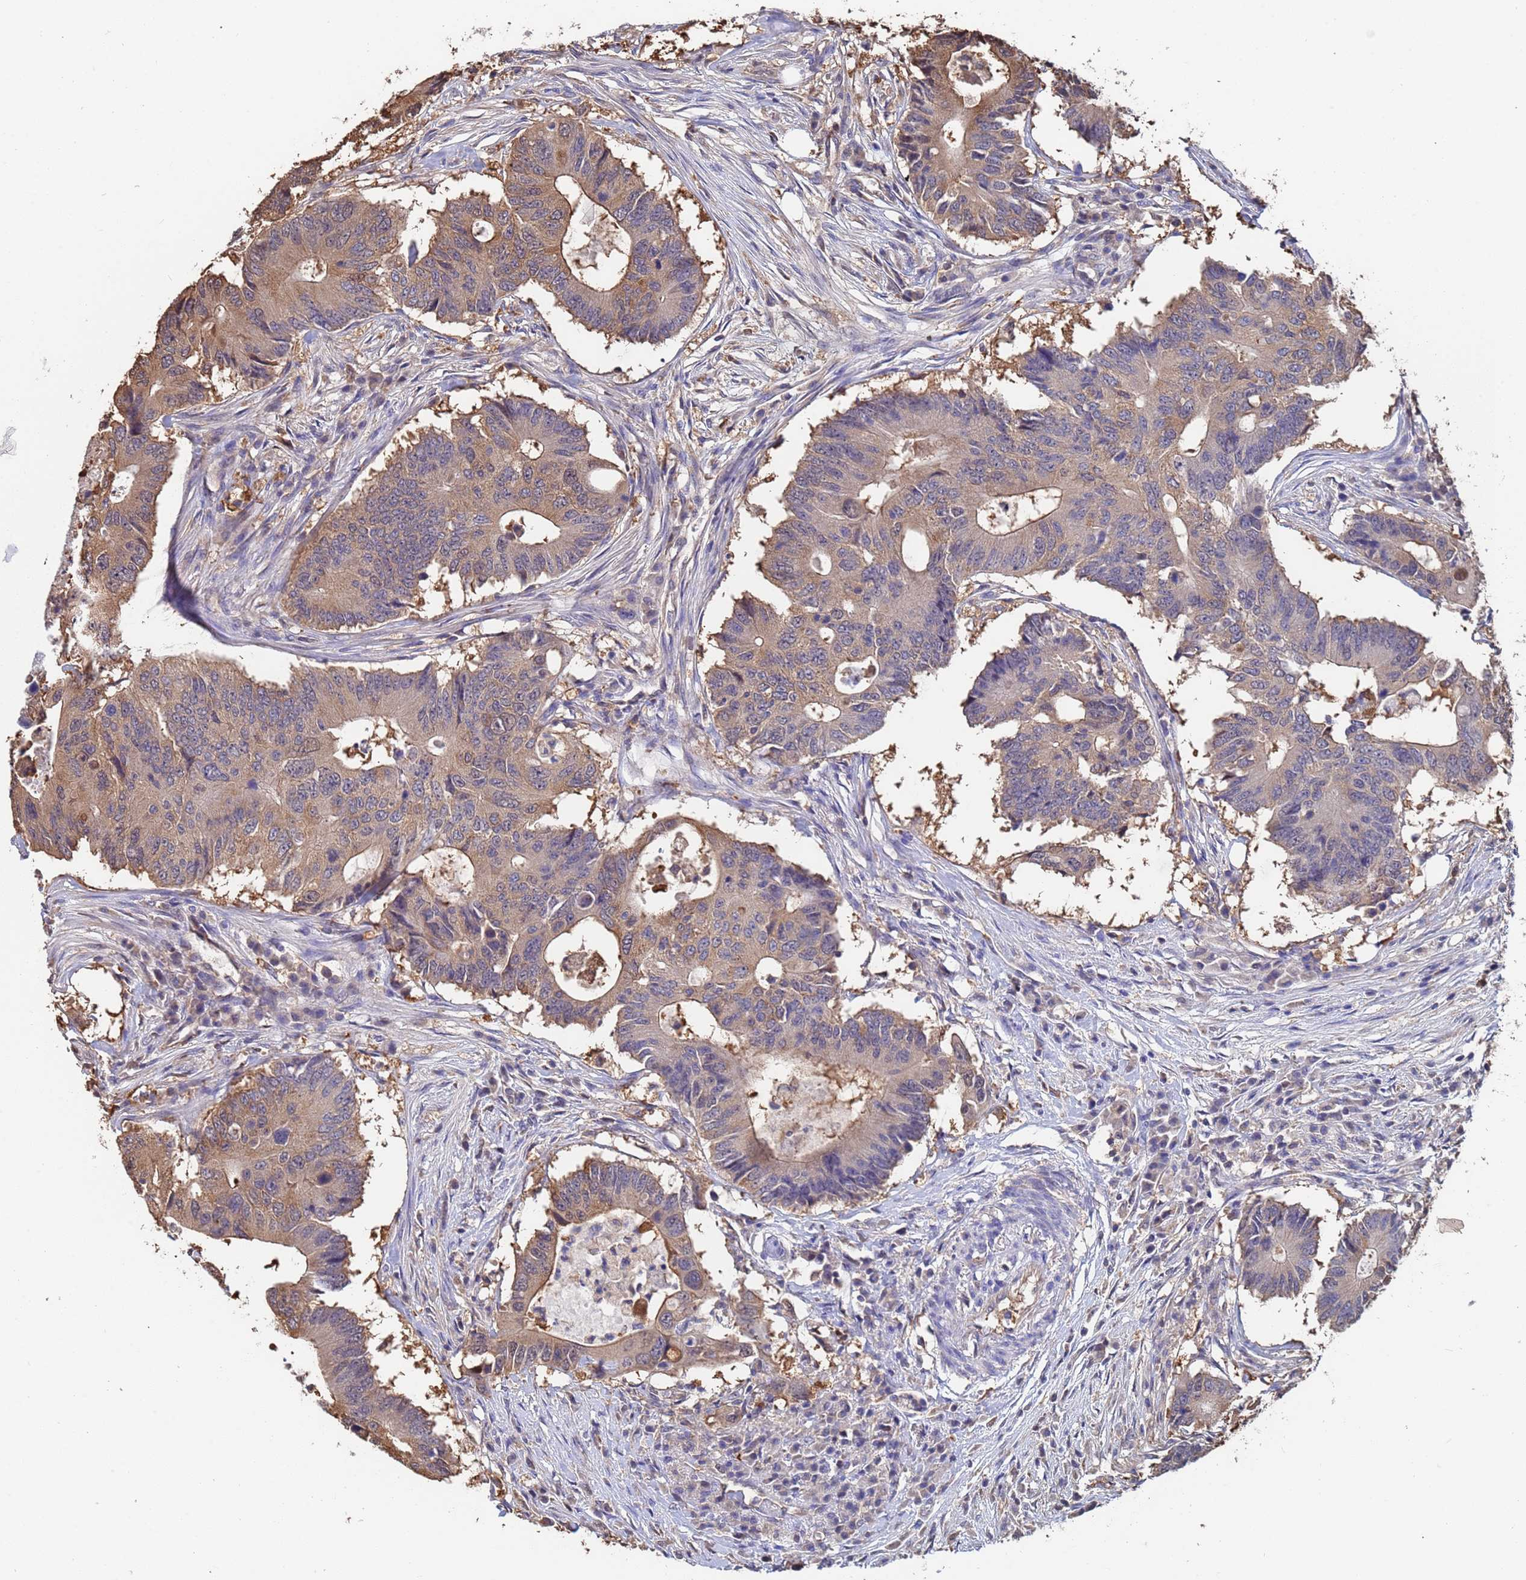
{"staining": {"intensity": "moderate", "quantity": "25%-75%", "location": "cytoplasmic/membranous"}, "tissue": "colorectal cancer", "cell_type": "Tumor cells", "image_type": "cancer", "snomed": [{"axis": "morphology", "description": "Adenocarcinoma, NOS"}, {"axis": "topography", "description": "Colon"}], "caption": "This image reveals immunohistochemistry (IHC) staining of human adenocarcinoma (colorectal), with medium moderate cytoplasmic/membranous staining in approximately 25%-75% of tumor cells.", "gene": "FAM25A", "patient": {"sex": "male", "age": 71}}